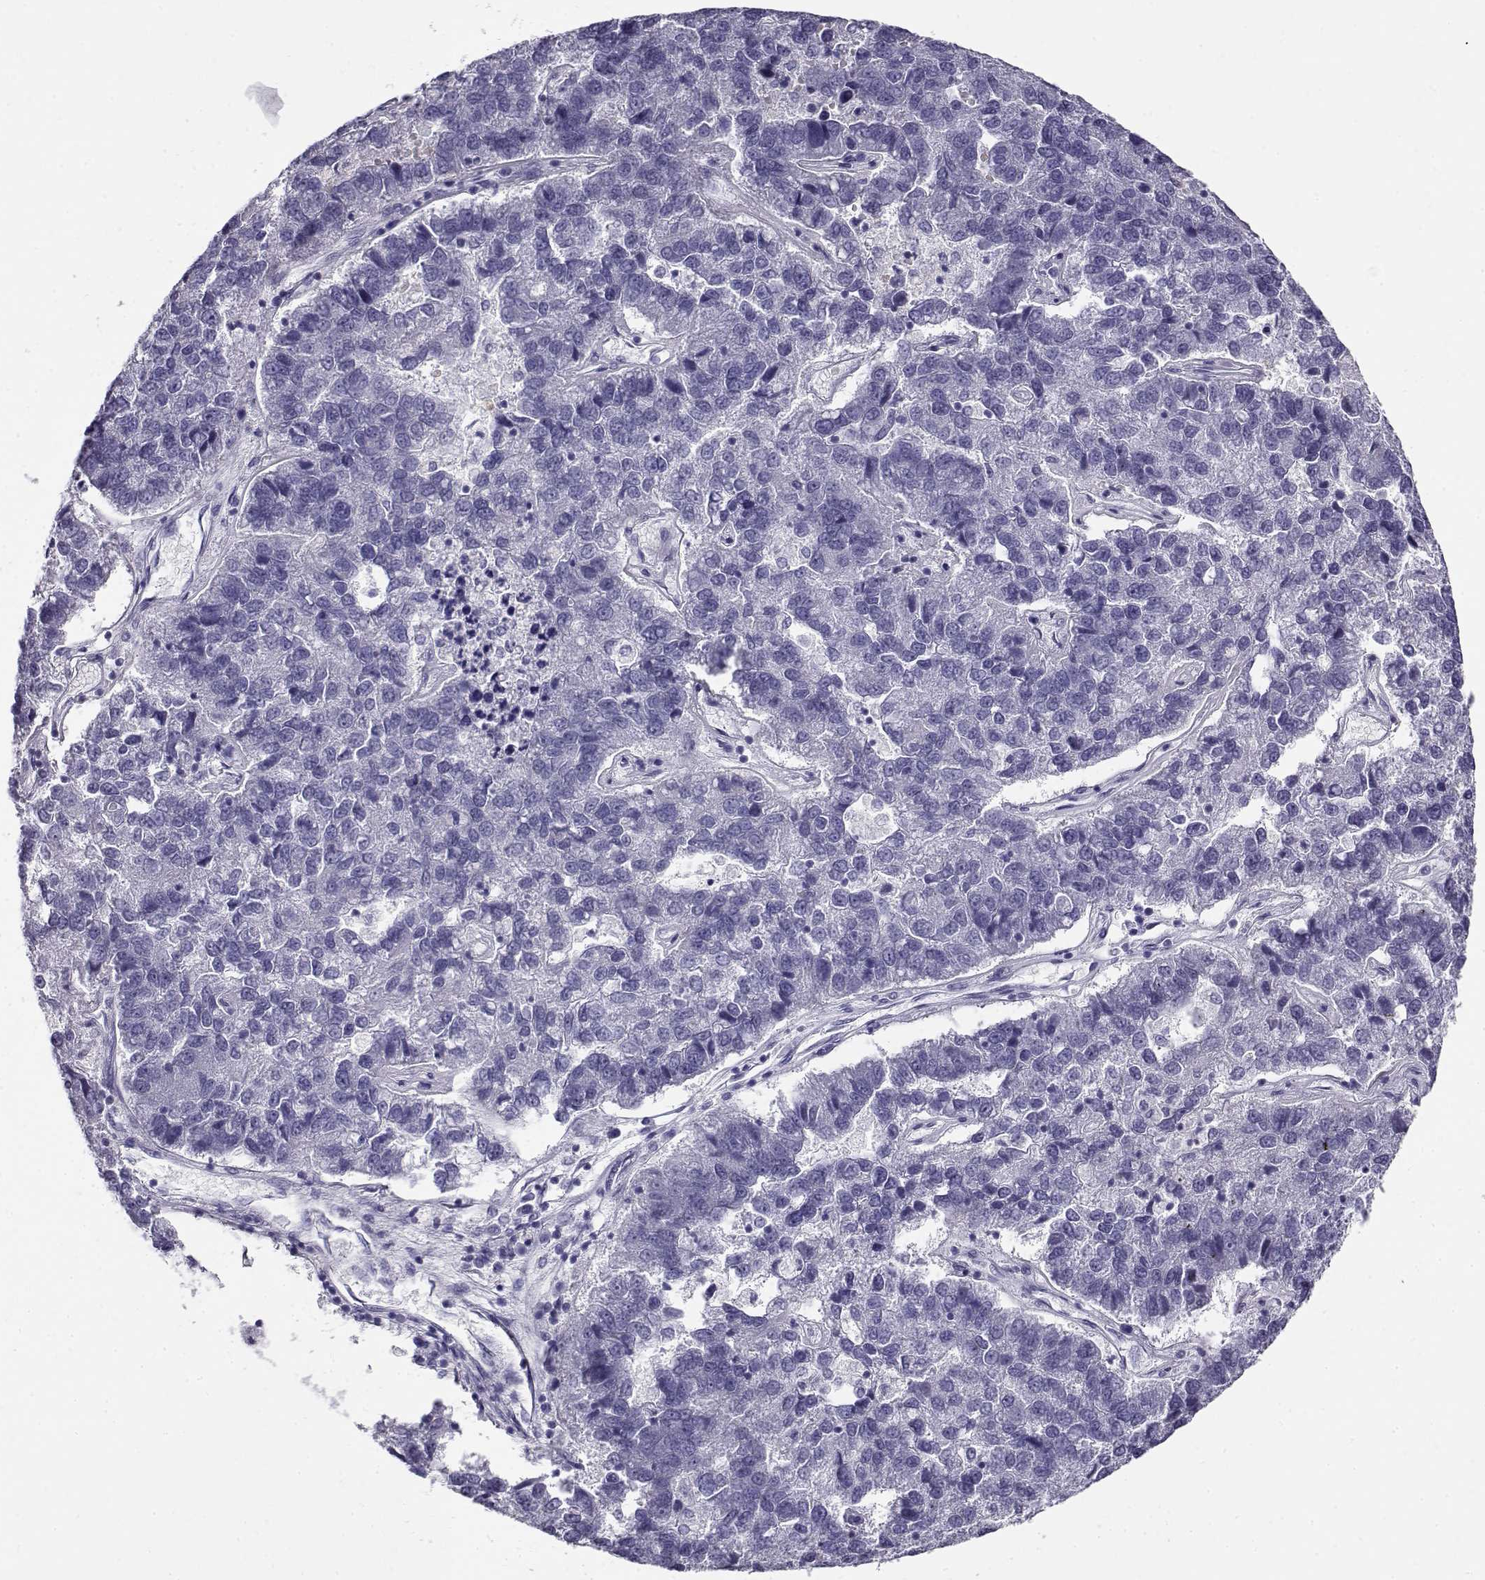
{"staining": {"intensity": "negative", "quantity": "none", "location": "none"}, "tissue": "pancreatic cancer", "cell_type": "Tumor cells", "image_type": "cancer", "snomed": [{"axis": "morphology", "description": "Adenocarcinoma, NOS"}, {"axis": "topography", "description": "Pancreas"}], "caption": "Human pancreatic adenocarcinoma stained for a protein using IHC shows no staining in tumor cells.", "gene": "CABS1", "patient": {"sex": "female", "age": 61}}